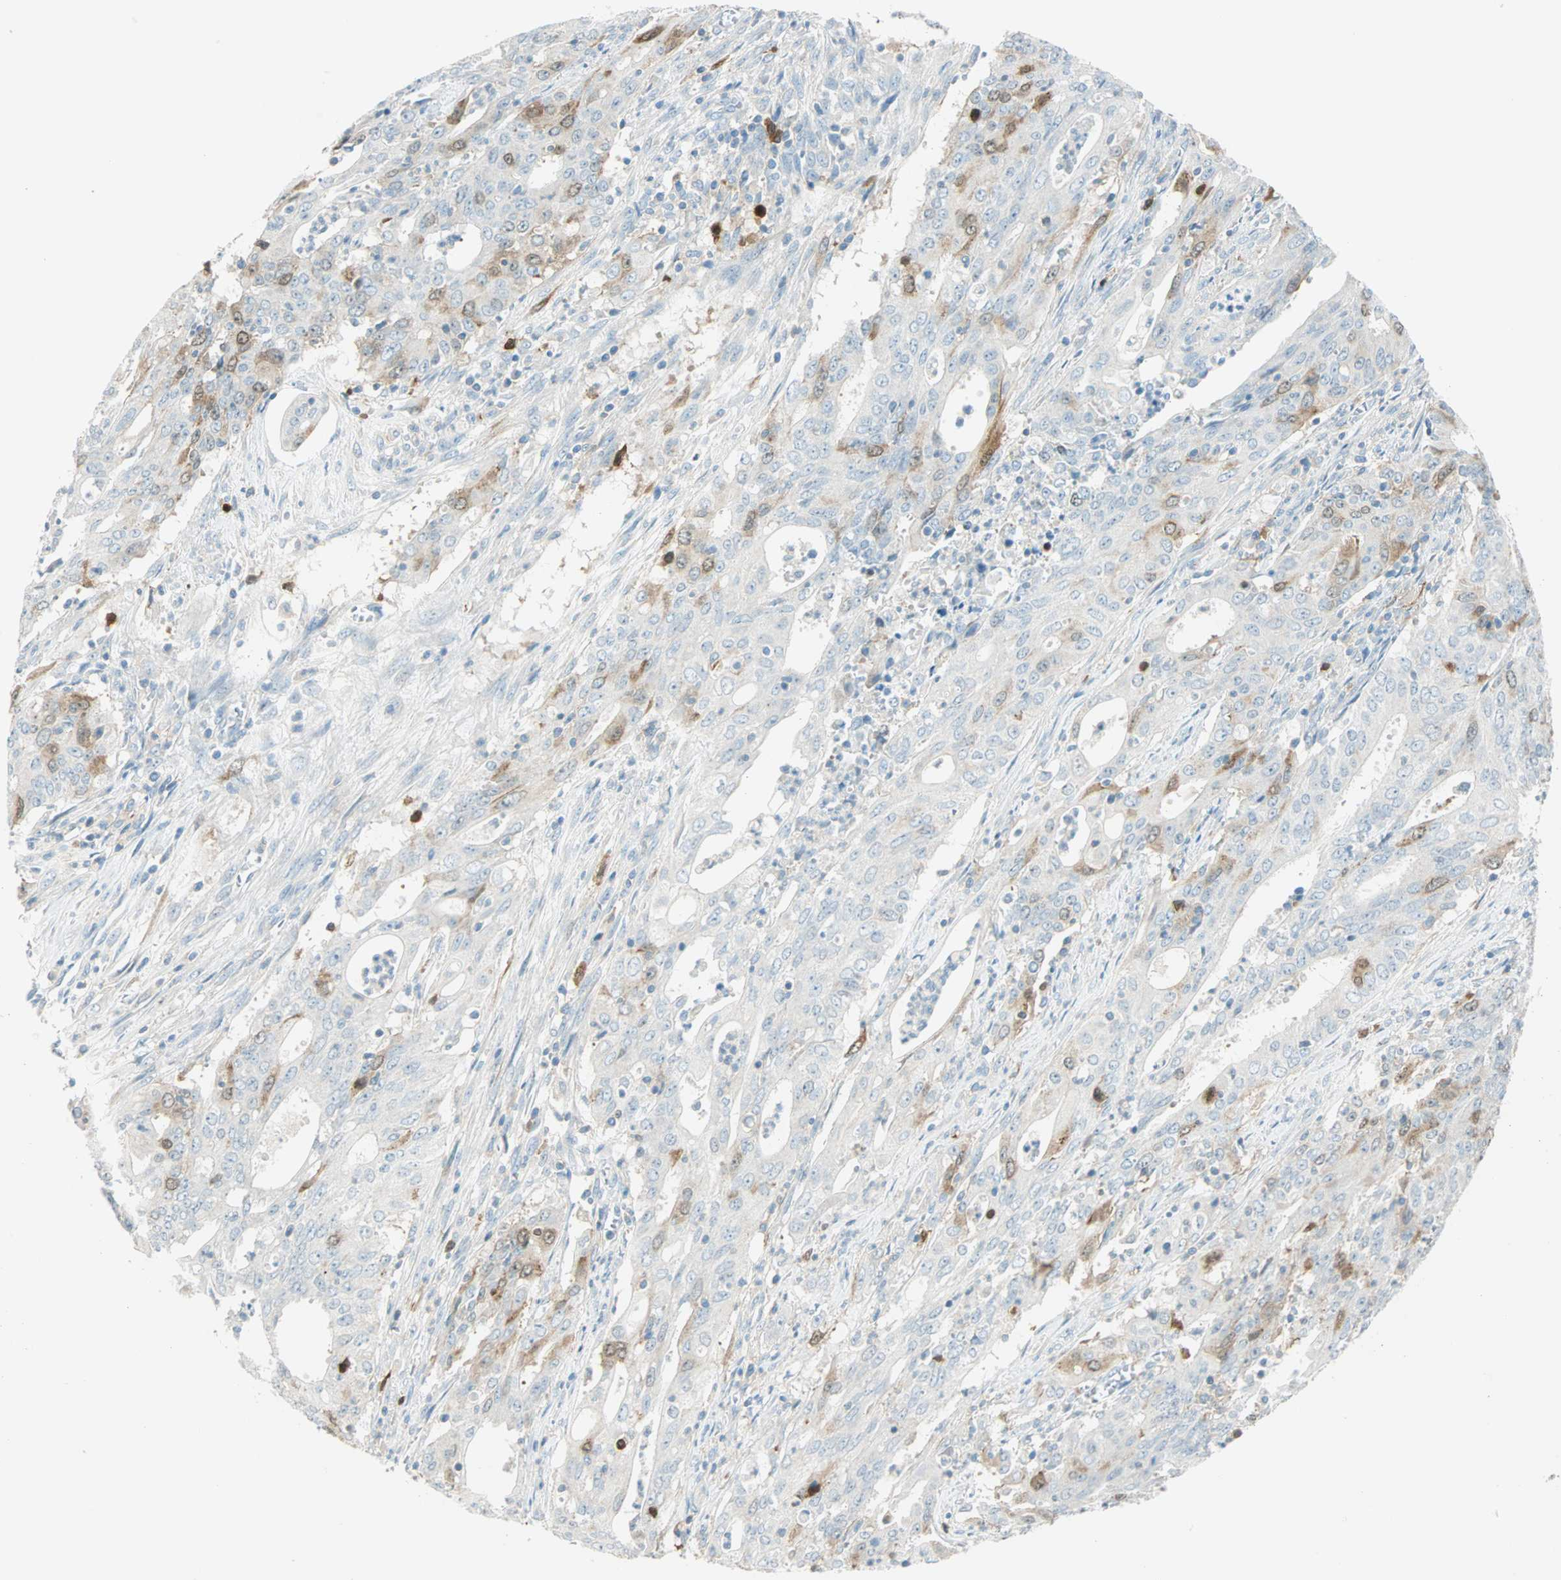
{"staining": {"intensity": "moderate", "quantity": "<25%", "location": "cytoplasmic/membranous"}, "tissue": "cervical cancer", "cell_type": "Tumor cells", "image_type": "cancer", "snomed": [{"axis": "morphology", "description": "Adenocarcinoma, NOS"}, {"axis": "topography", "description": "Cervix"}], "caption": "Immunohistochemical staining of adenocarcinoma (cervical) exhibits low levels of moderate cytoplasmic/membranous protein staining in about <25% of tumor cells.", "gene": "PTTG1", "patient": {"sex": "female", "age": 44}}